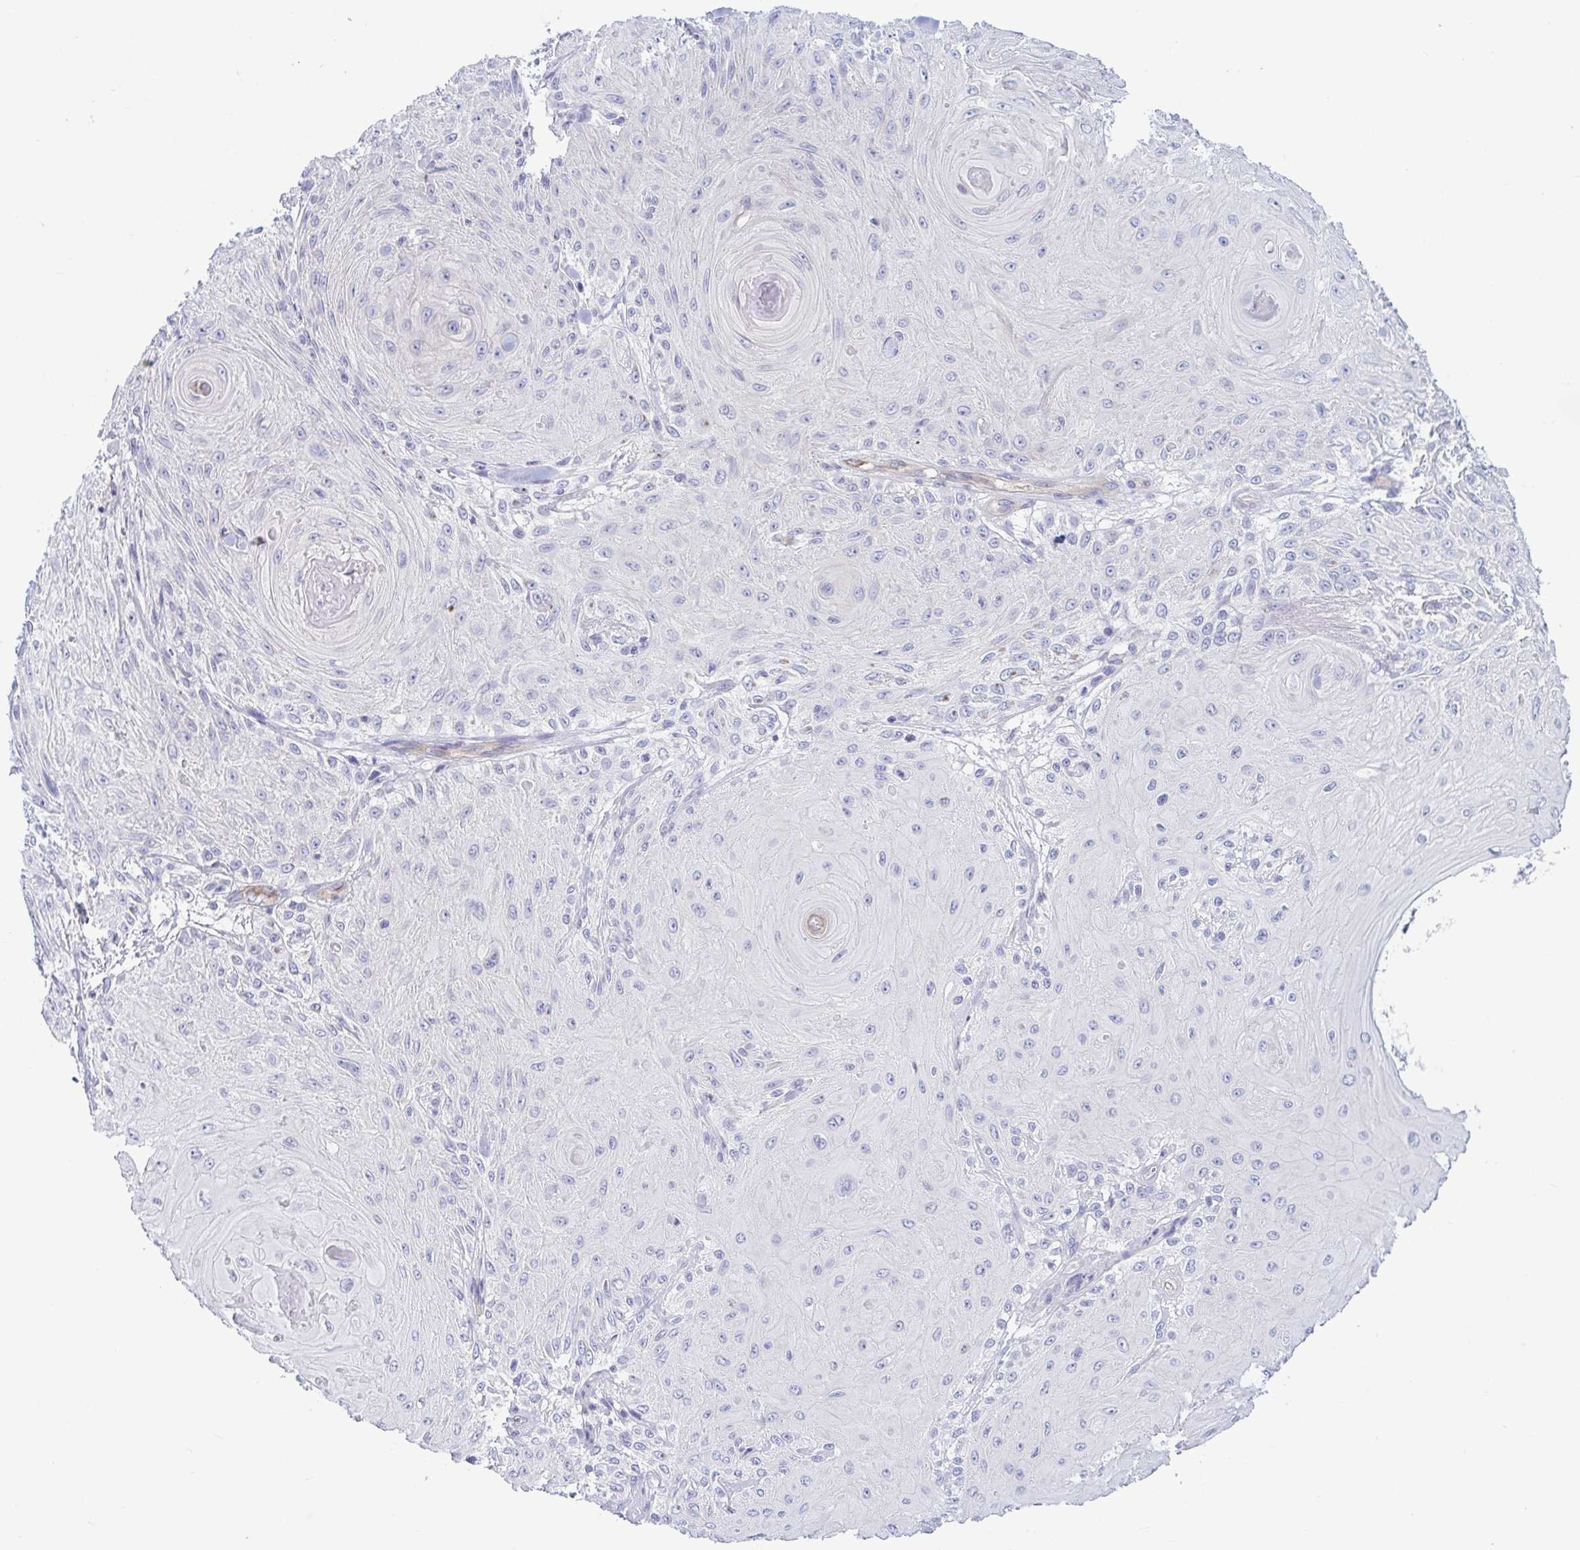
{"staining": {"intensity": "negative", "quantity": "none", "location": "none"}, "tissue": "skin cancer", "cell_type": "Tumor cells", "image_type": "cancer", "snomed": [{"axis": "morphology", "description": "Squamous cell carcinoma, NOS"}, {"axis": "topography", "description": "Skin"}], "caption": "The histopathology image exhibits no staining of tumor cells in skin cancer (squamous cell carcinoma). (DAB (3,3'-diaminobenzidine) immunohistochemistry with hematoxylin counter stain).", "gene": "TNNI2", "patient": {"sex": "male", "age": 88}}